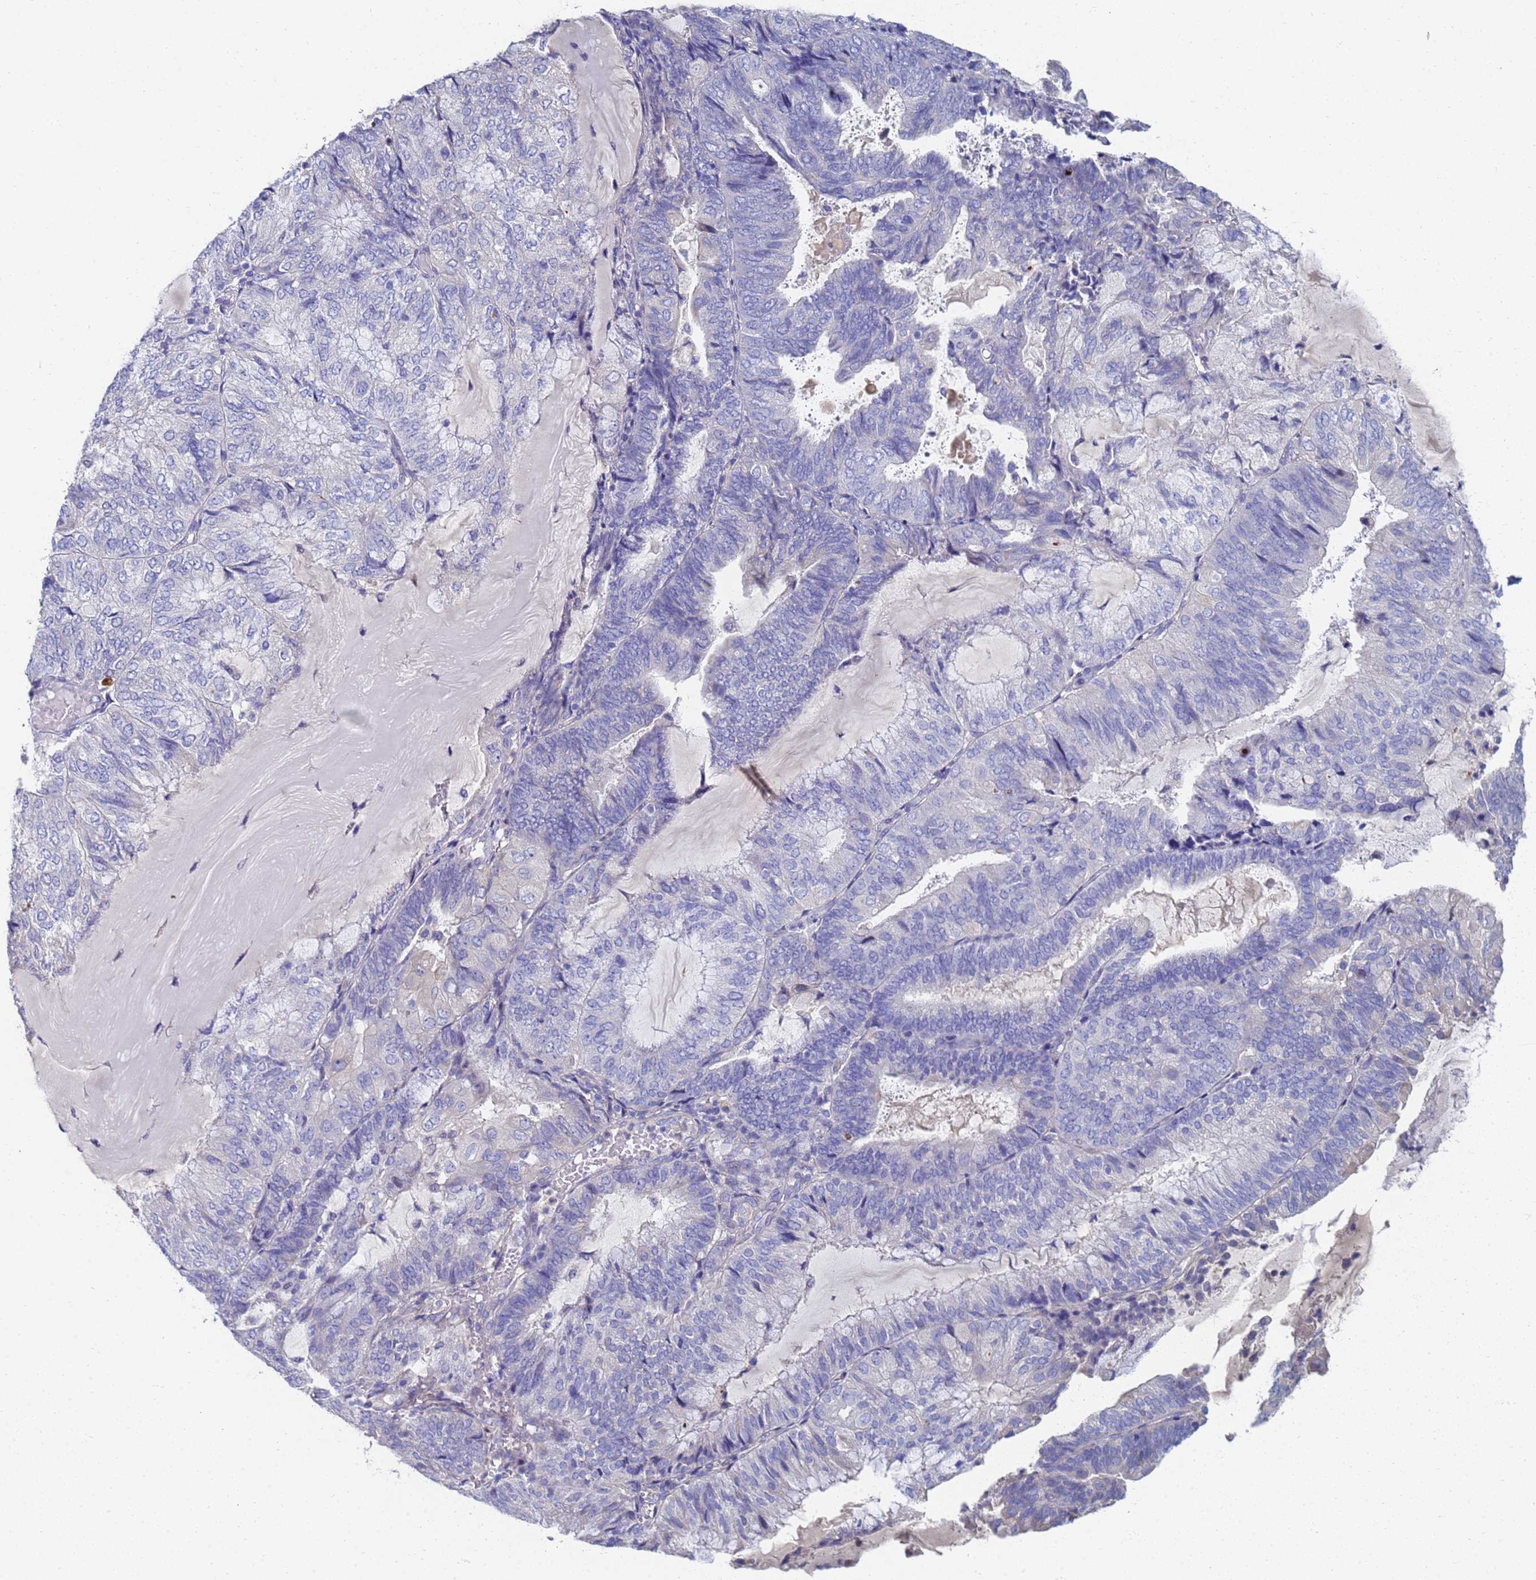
{"staining": {"intensity": "negative", "quantity": "none", "location": "none"}, "tissue": "endometrial cancer", "cell_type": "Tumor cells", "image_type": "cancer", "snomed": [{"axis": "morphology", "description": "Adenocarcinoma, NOS"}, {"axis": "topography", "description": "Endometrium"}], "caption": "Tumor cells are negative for brown protein staining in adenocarcinoma (endometrial).", "gene": "LBX2", "patient": {"sex": "female", "age": 81}}